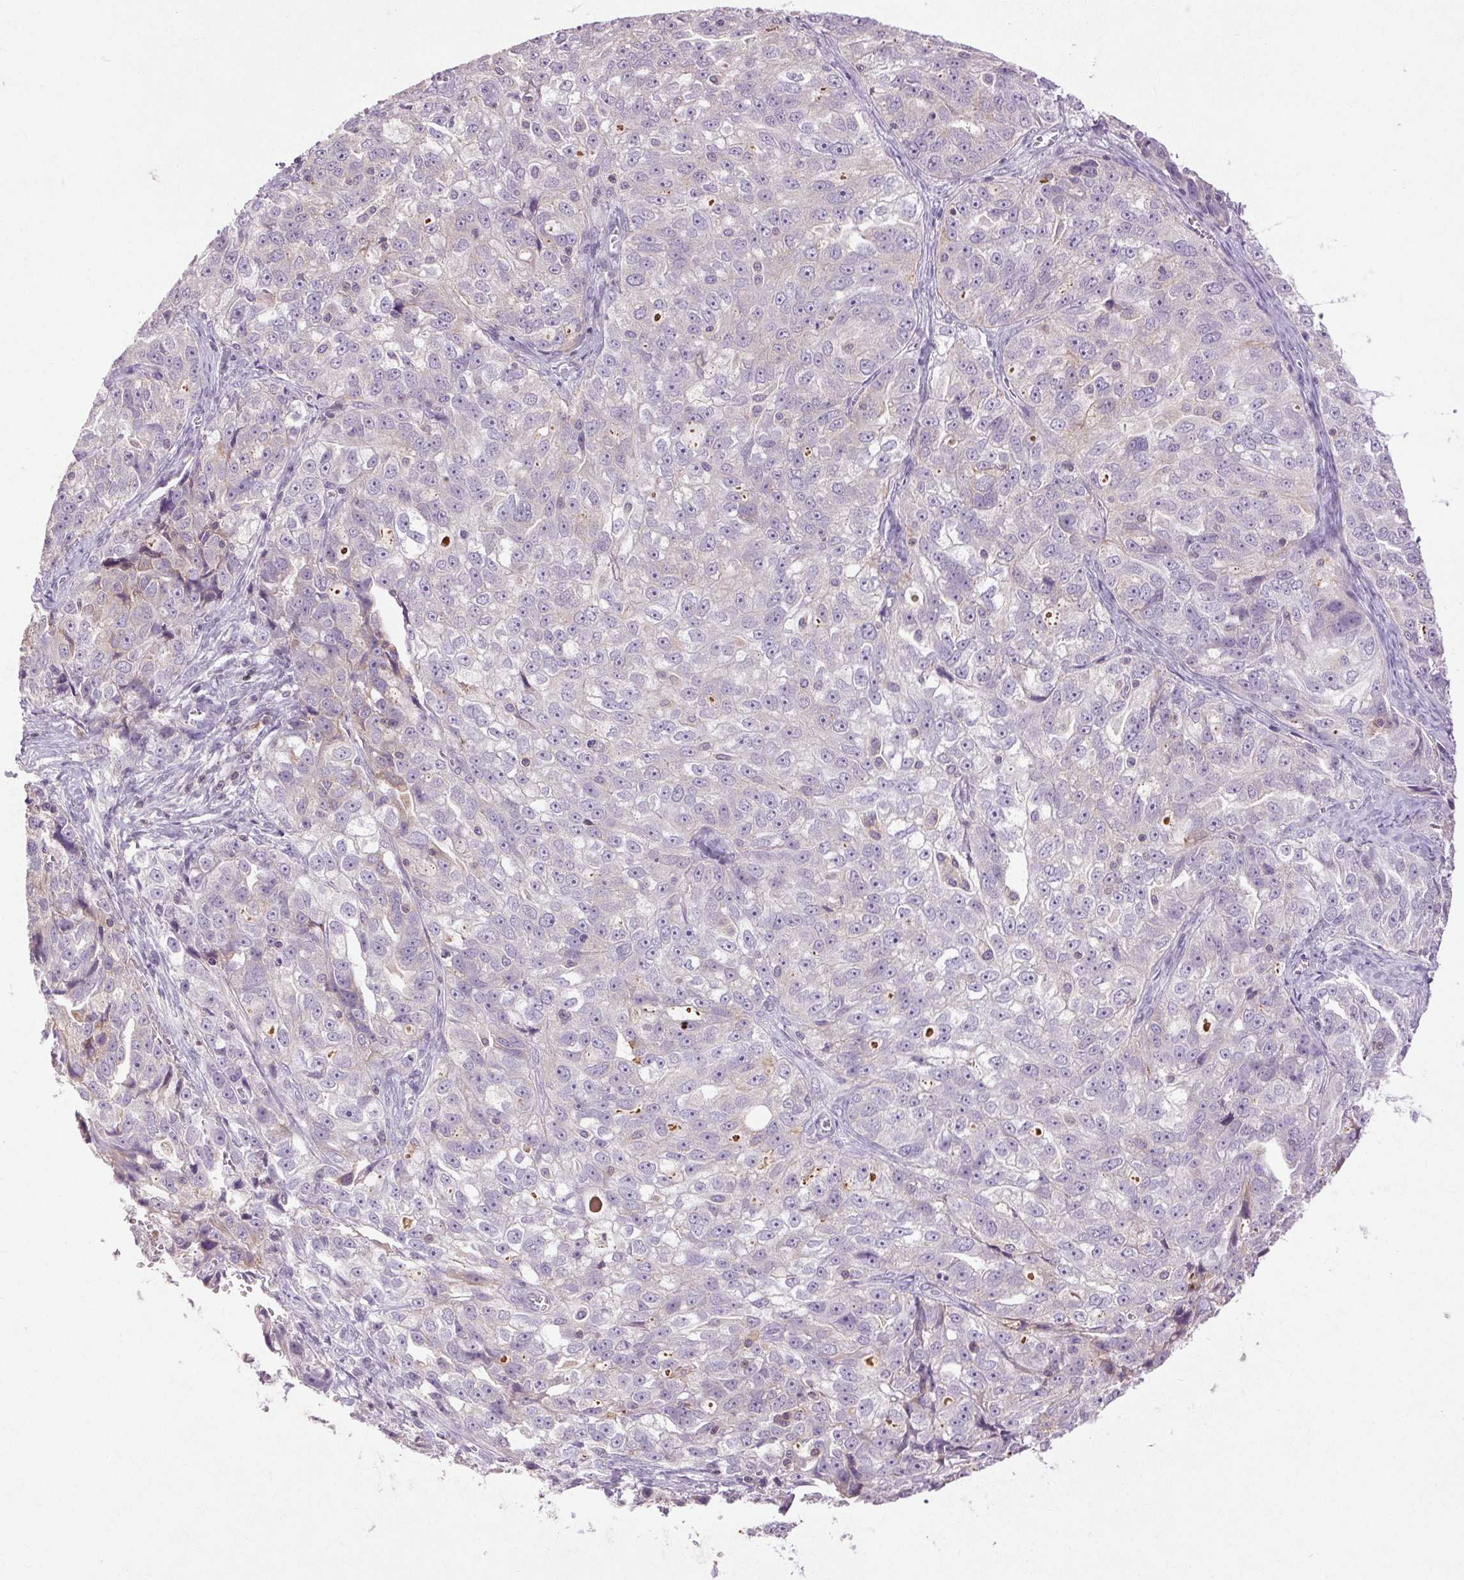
{"staining": {"intensity": "negative", "quantity": "none", "location": "none"}, "tissue": "ovarian cancer", "cell_type": "Tumor cells", "image_type": "cancer", "snomed": [{"axis": "morphology", "description": "Cystadenocarcinoma, serous, NOS"}, {"axis": "topography", "description": "Ovary"}], "caption": "A histopathology image of human serous cystadenocarcinoma (ovarian) is negative for staining in tumor cells.", "gene": "FNDC7", "patient": {"sex": "female", "age": 51}}